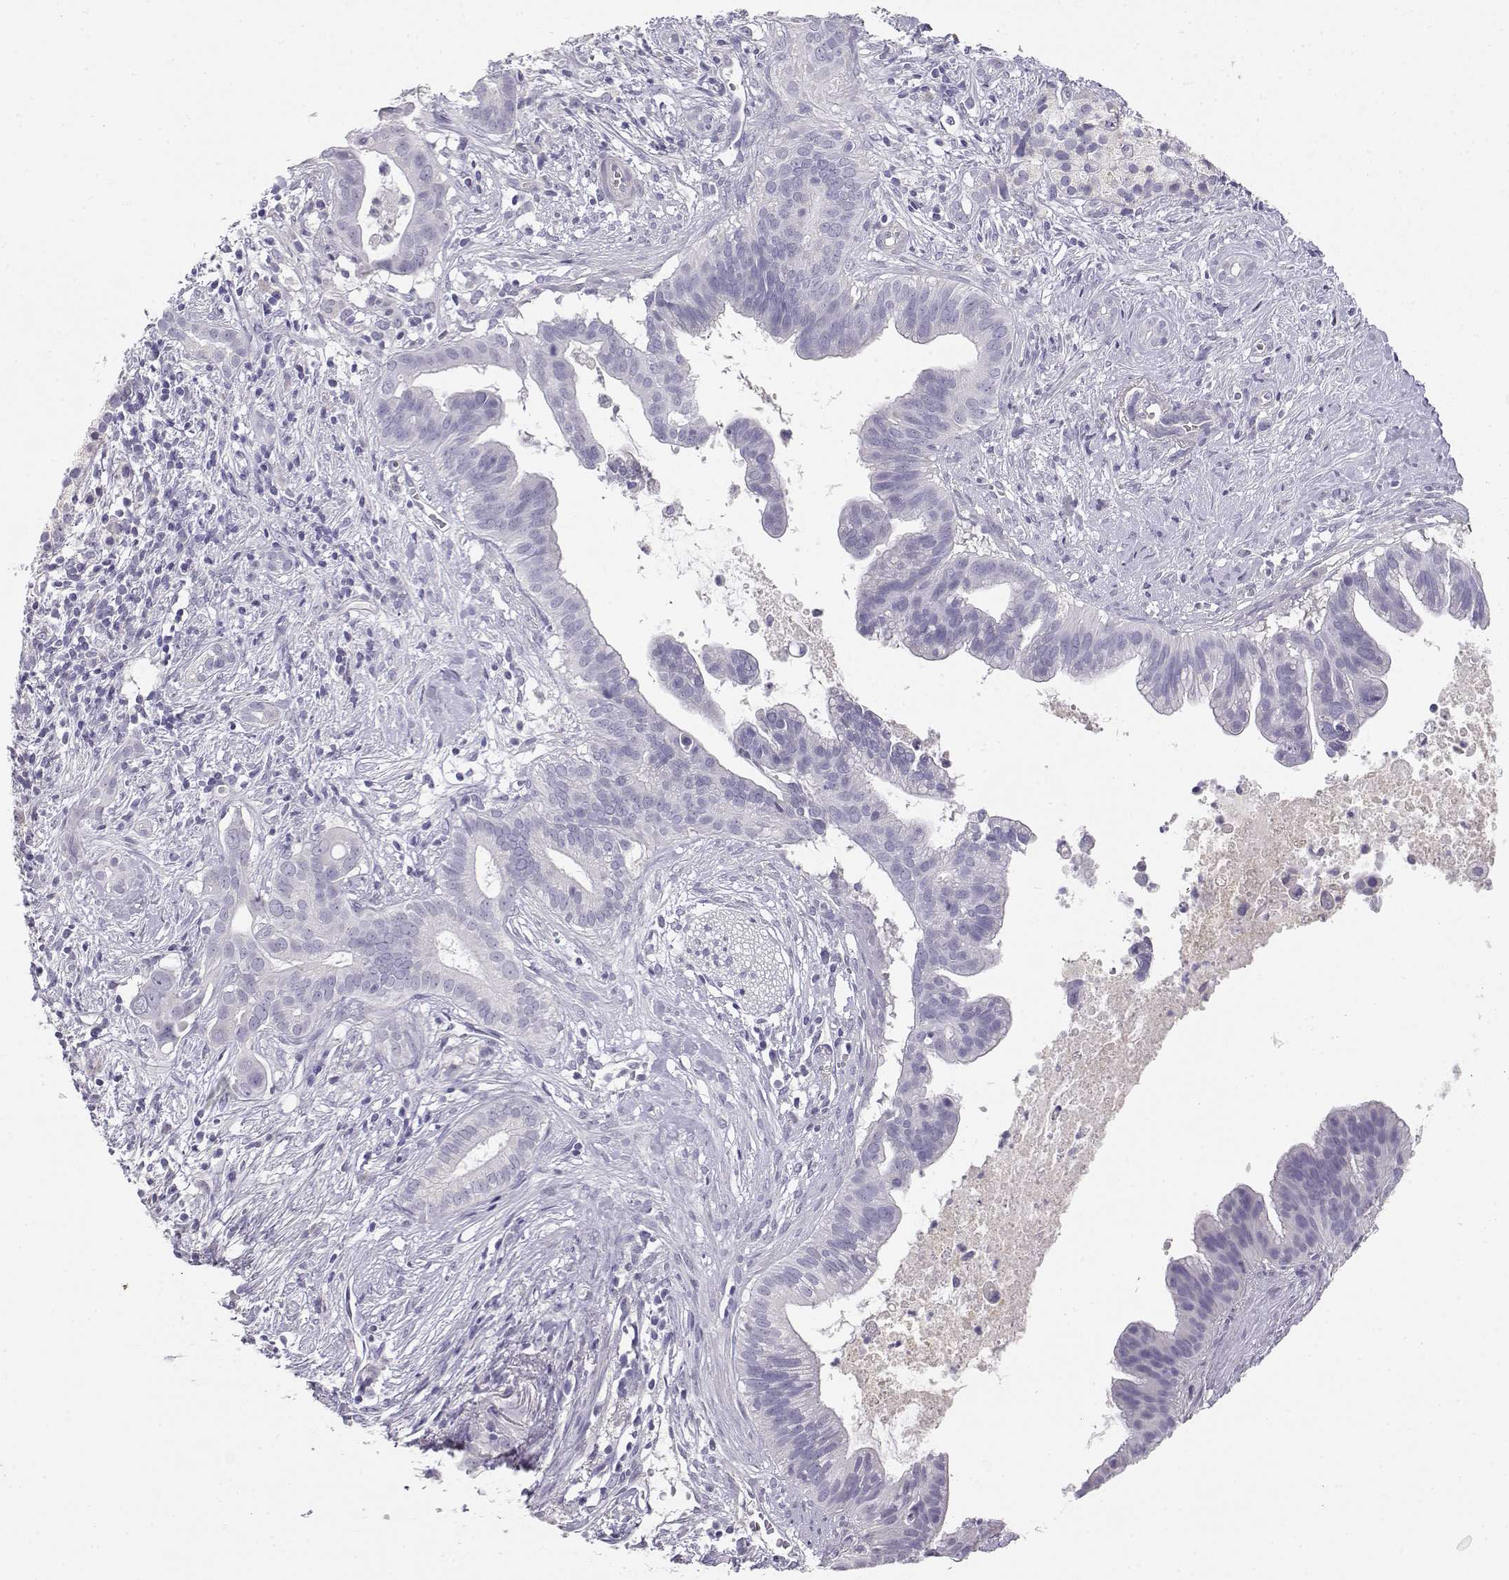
{"staining": {"intensity": "negative", "quantity": "none", "location": "none"}, "tissue": "pancreatic cancer", "cell_type": "Tumor cells", "image_type": "cancer", "snomed": [{"axis": "morphology", "description": "Adenocarcinoma, NOS"}, {"axis": "topography", "description": "Pancreas"}], "caption": "Immunohistochemical staining of adenocarcinoma (pancreatic) displays no significant staining in tumor cells.", "gene": "ENDOU", "patient": {"sex": "male", "age": 61}}